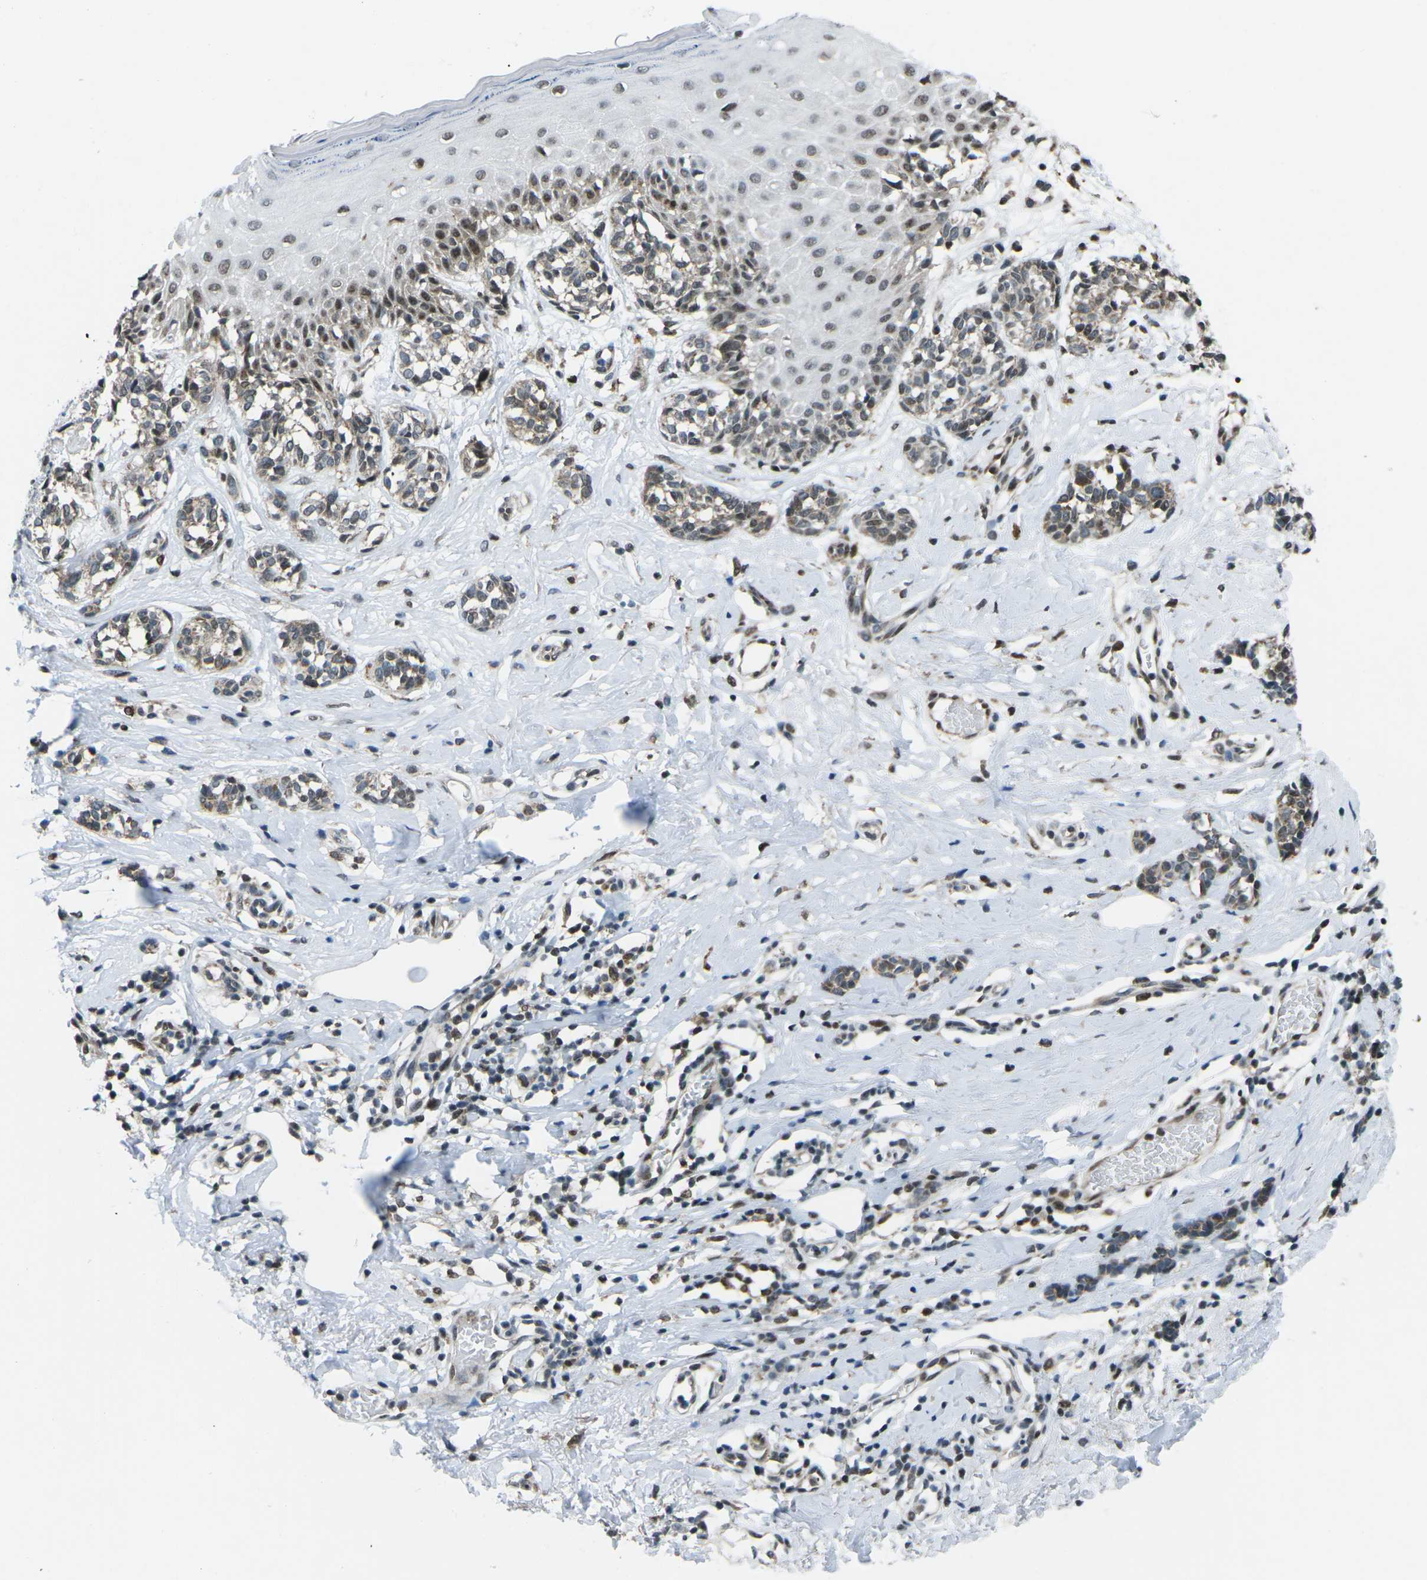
{"staining": {"intensity": "moderate", "quantity": "25%-75%", "location": "nuclear"}, "tissue": "melanoma", "cell_type": "Tumor cells", "image_type": "cancer", "snomed": [{"axis": "morphology", "description": "Malignant melanoma, NOS"}, {"axis": "topography", "description": "Skin"}], "caption": "Melanoma stained for a protein shows moderate nuclear positivity in tumor cells. Using DAB (brown) and hematoxylin (blue) stains, captured at high magnification using brightfield microscopy.", "gene": "MBNL1", "patient": {"sex": "male", "age": 64}}